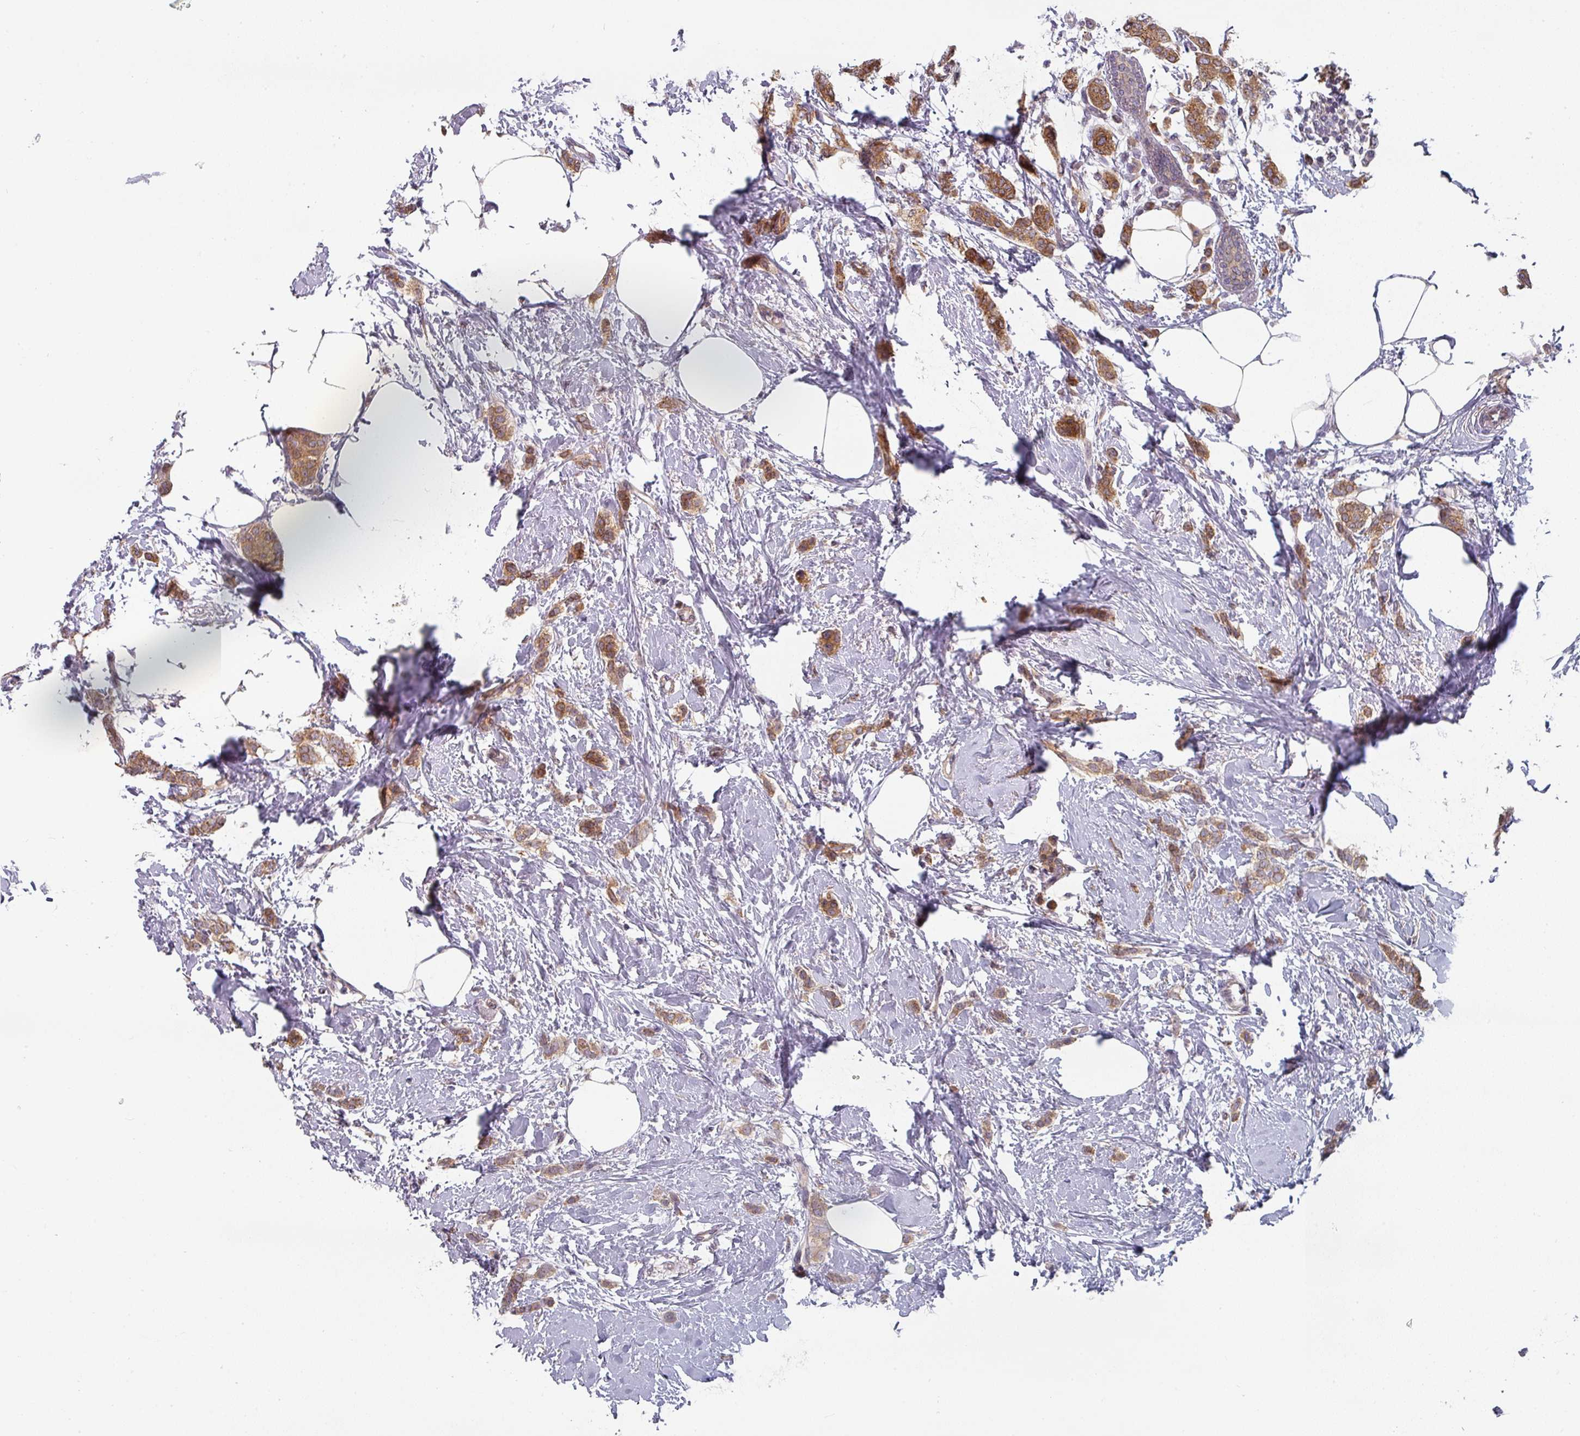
{"staining": {"intensity": "moderate", "quantity": ">75%", "location": "cytoplasmic/membranous"}, "tissue": "breast cancer", "cell_type": "Tumor cells", "image_type": "cancer", "snomed": [{"axis": "morphology", "description": "Duct carcinoma"}, {"axis": "topography", "description": "Breast"}], "caption": "Moderate cytoplasmic/membranous protein positivity is identified in about >75% of tumor cells in intraductal carcinoma (breast). (DAB (3,3'-diaminobenzidine) = brown stain, brightfield microscopy at high magnification).", "gene": "TAPT1", "patient": {"sex": "female", "age": 72}}